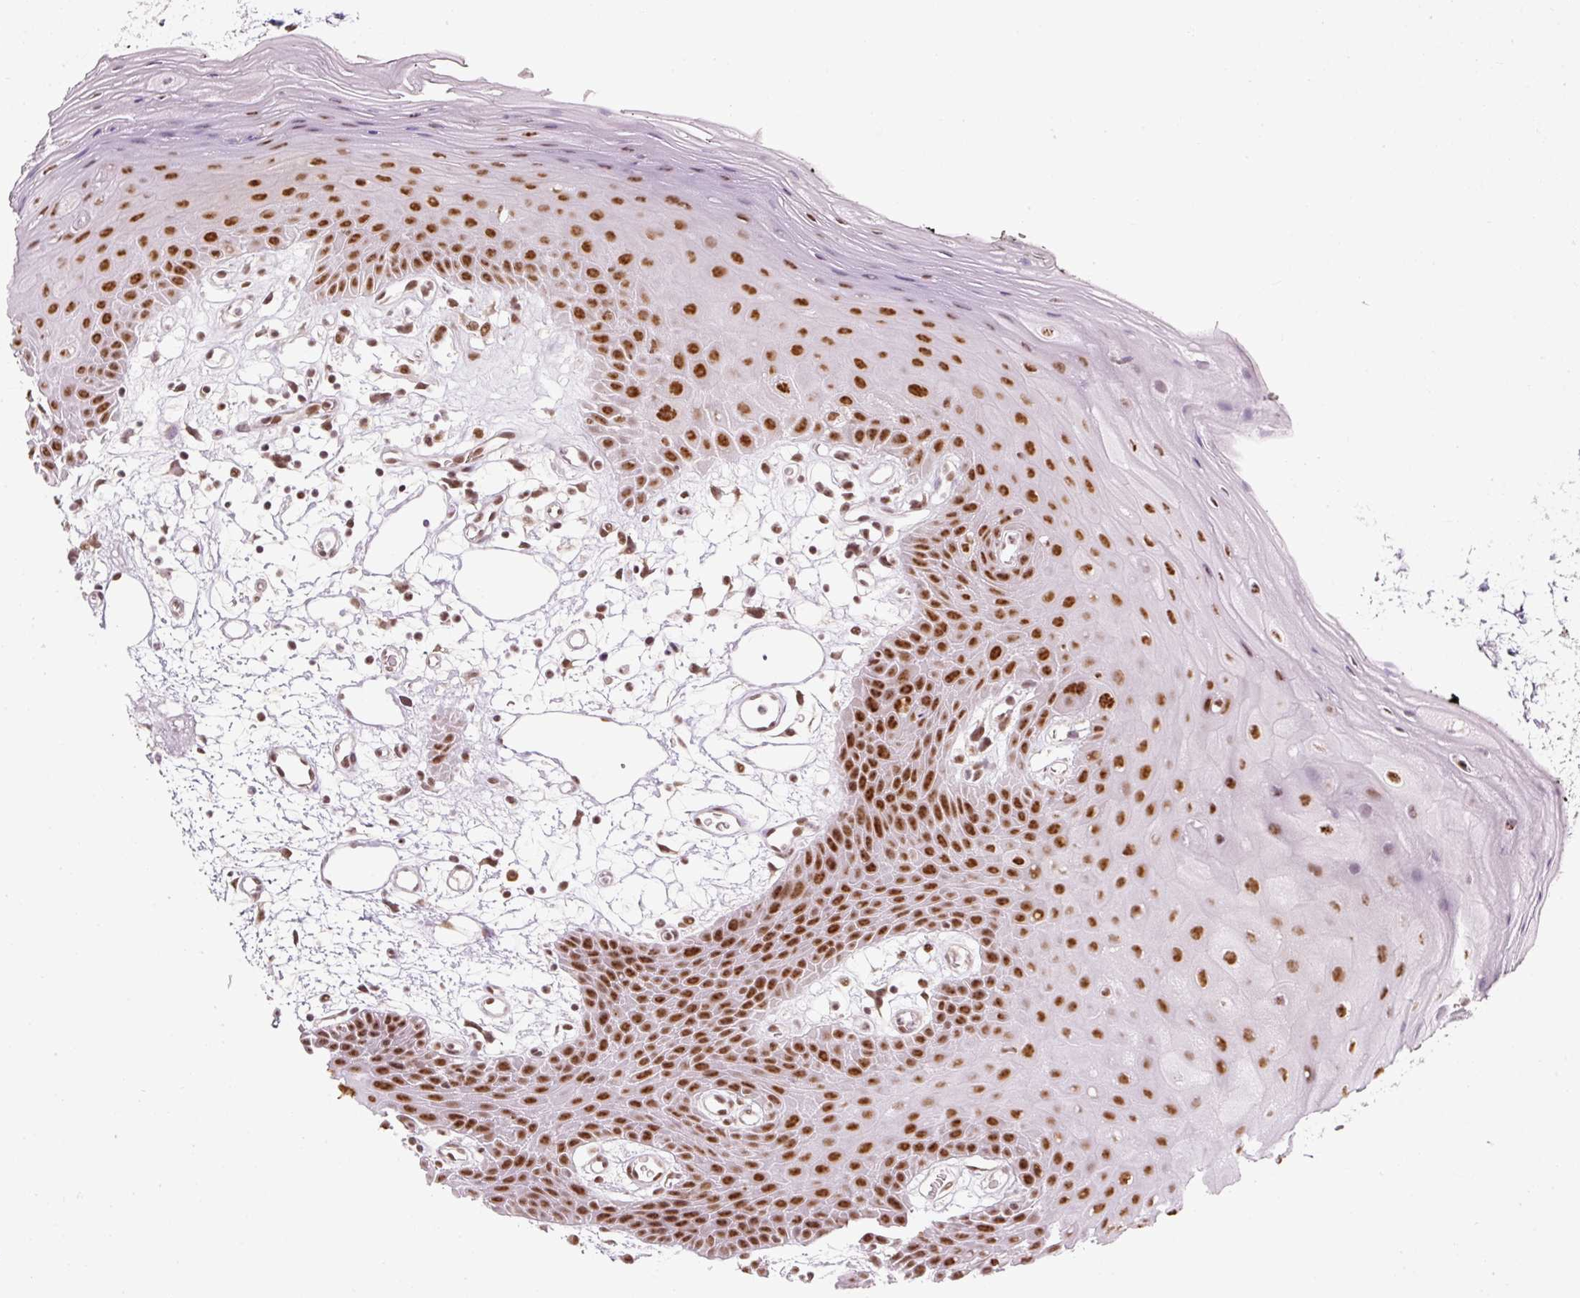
{"staining": {"intensity": "strong", "quantity": ">75%", "location": "nuclear"}, "tissue": "oral mucosa", "cell_type": "Squamous epithelial cells", "image_type": "normal", "snomed": [{"axis": "morphology", "description": "Normal tissue, NOS"}, {"axis": "topography", "description": "Oral tissue"}], "caption": "An immunohistochemistry image of normal tissue is shown. Protein staining in brown highlights strong nuclear positivity in oral mucosa within squamous epithelial cells.", "gene": "U2AF2", "patient": {"sex": "female", "age": 59}}